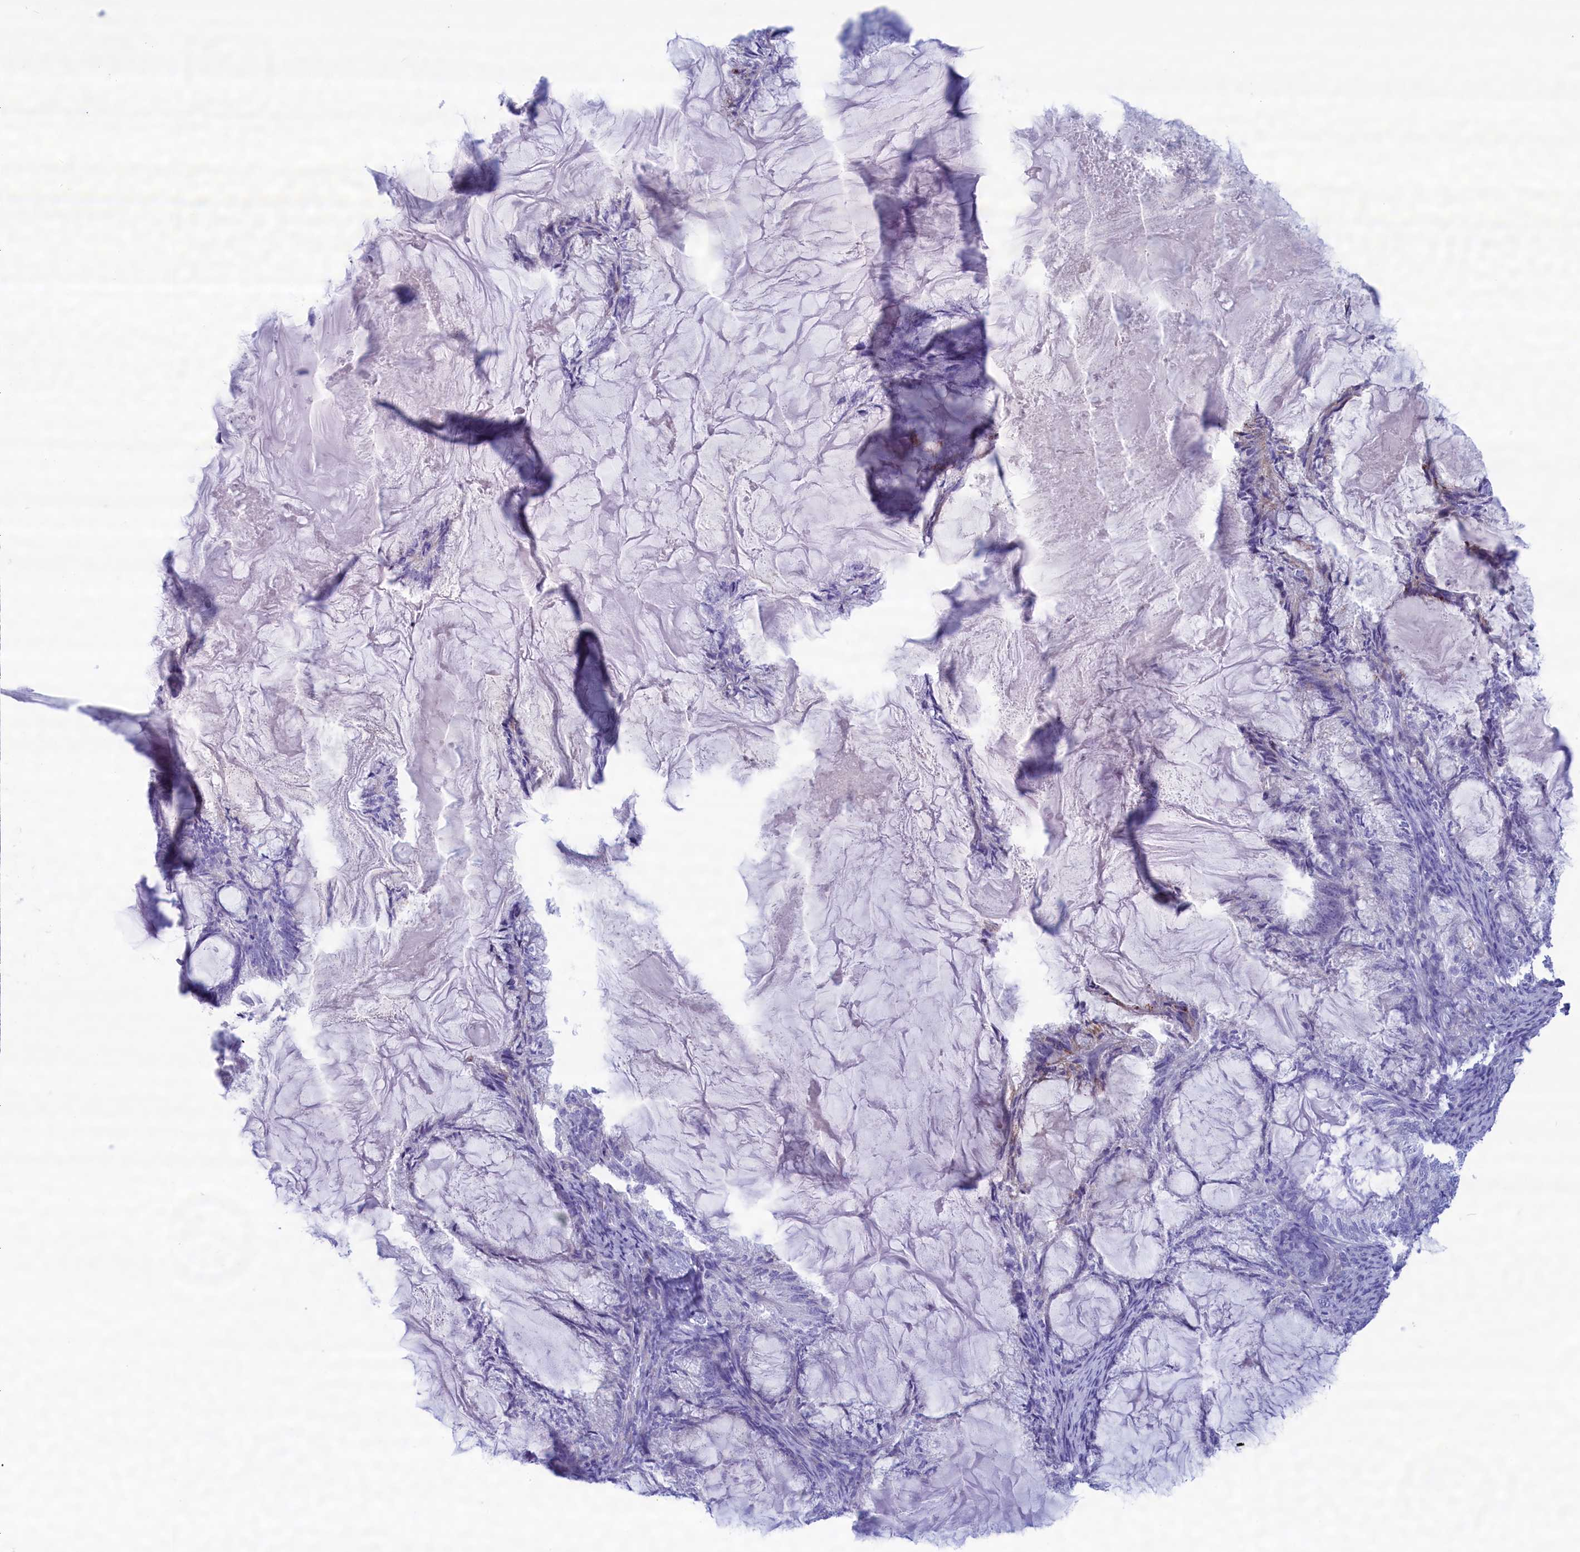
{"staining": {"intensity": "negative", "quantity": "none", "location": "none"}, "tissue": "endometrial cancer", "cell_type": "Tumor cells", "image_type": "cancer", "snomed": [{"axis": "morphology", "description": "Adenocarcinoma, NOS"}, {"axis": "topography", "description": "Endometrium"}], "caption": "Immunohistochemistry (IHC) photomicrograph of human adenocarcinoma (endometrial) stained for a protein (brown), which displays no staining in tumor cells. (DAB (3,3'-diaminobenzidine) immunohistochemistry (IHC) with hematoxylin counter stain).", "gene": "MPV17L2", "patient": {"sex": "female", "age": 86}}